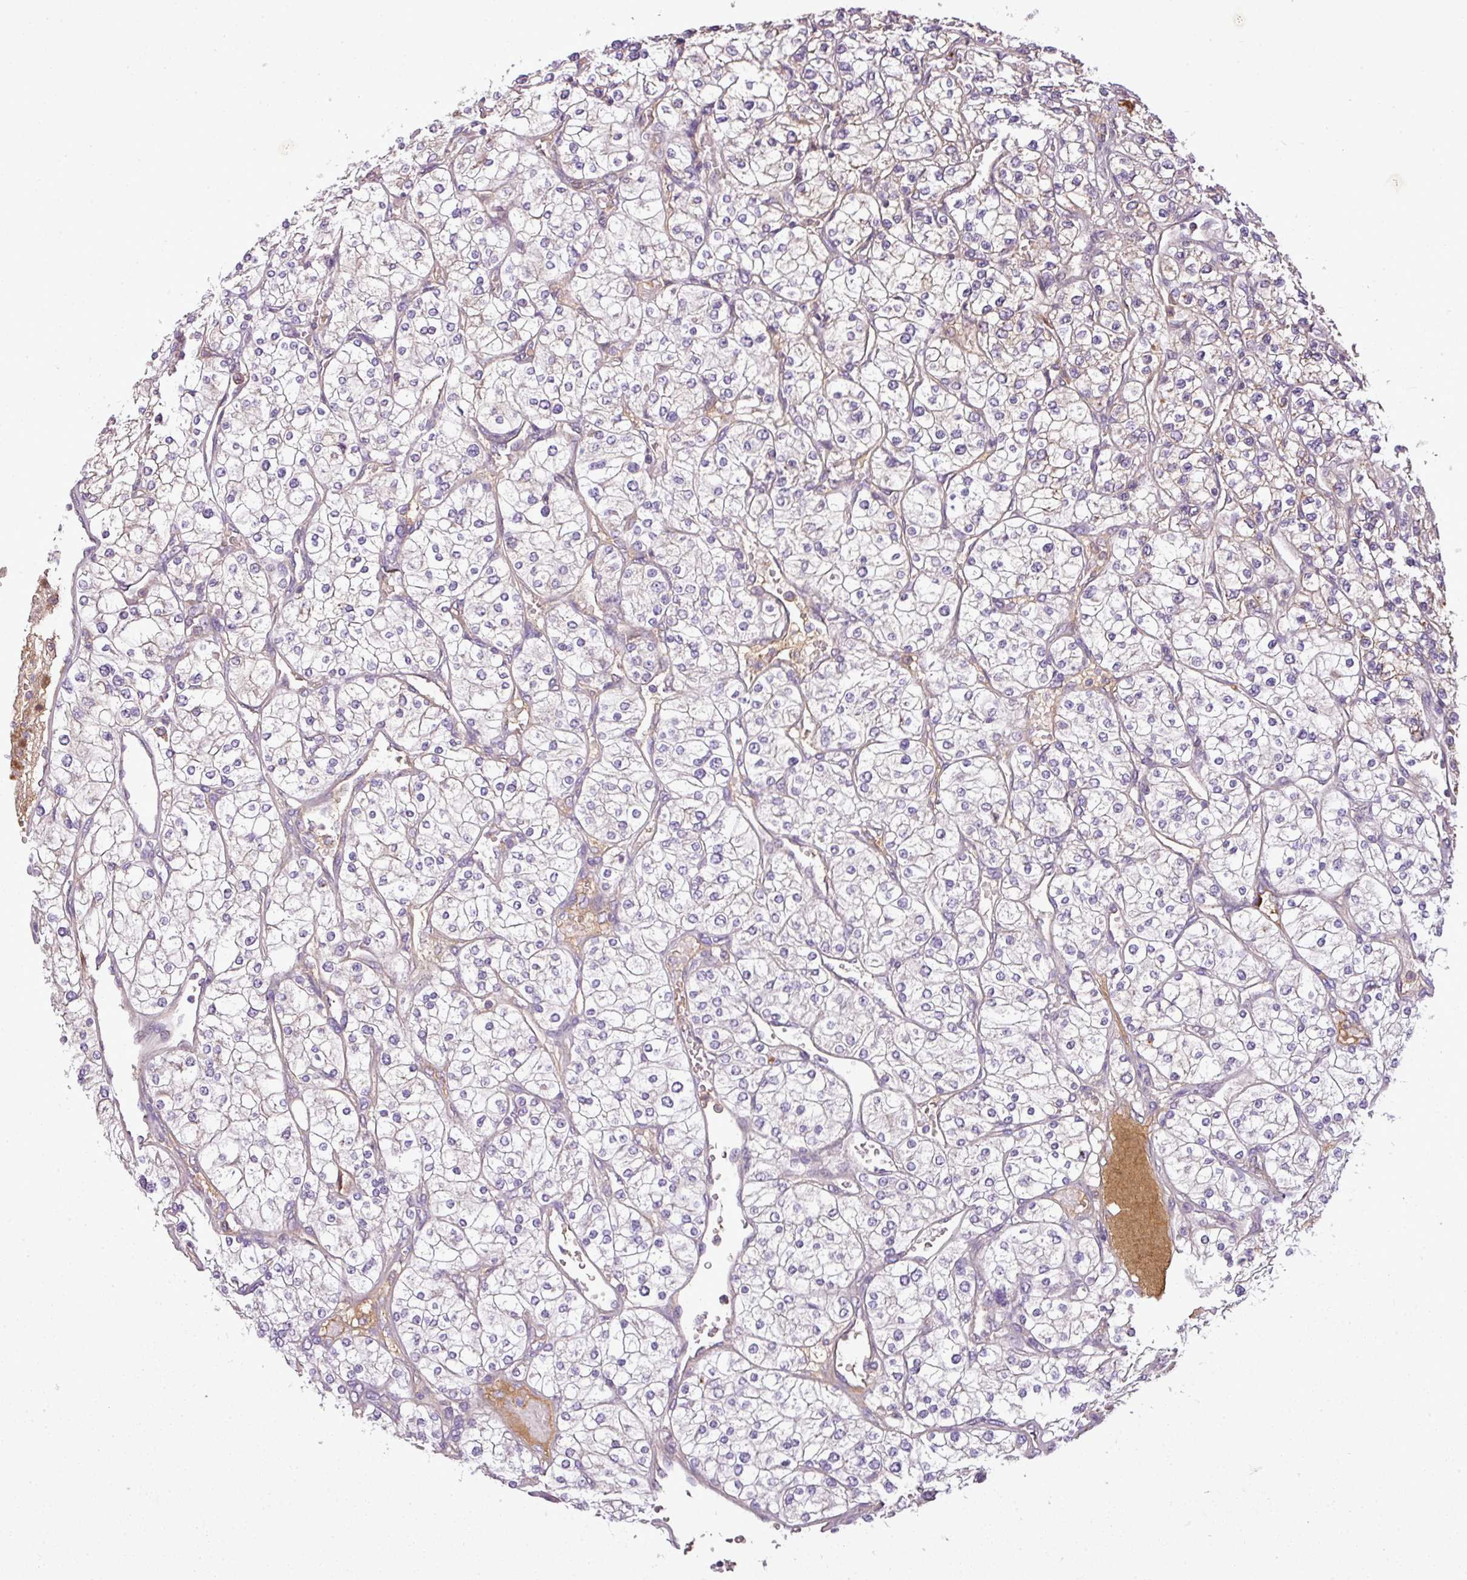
{"staining": {"intensity": "negative", "quantity": "none", "location": "none"}, "tissue": "renal cancer", "cell_type": "Tumor cells", "image_type": "cancer", "snomed": [{"axis": "morphology", "description": "Adenocarcinoma, NOS"}, {"axis": "topography", "description": "Kidney"}], "caption": "This is a micrograph of IHC staining of renal cancer (adenocarcinoma), which shows no staining in tumor cells.", "gene": "C4B", "patient": {"sex": "male", "age": 80}}